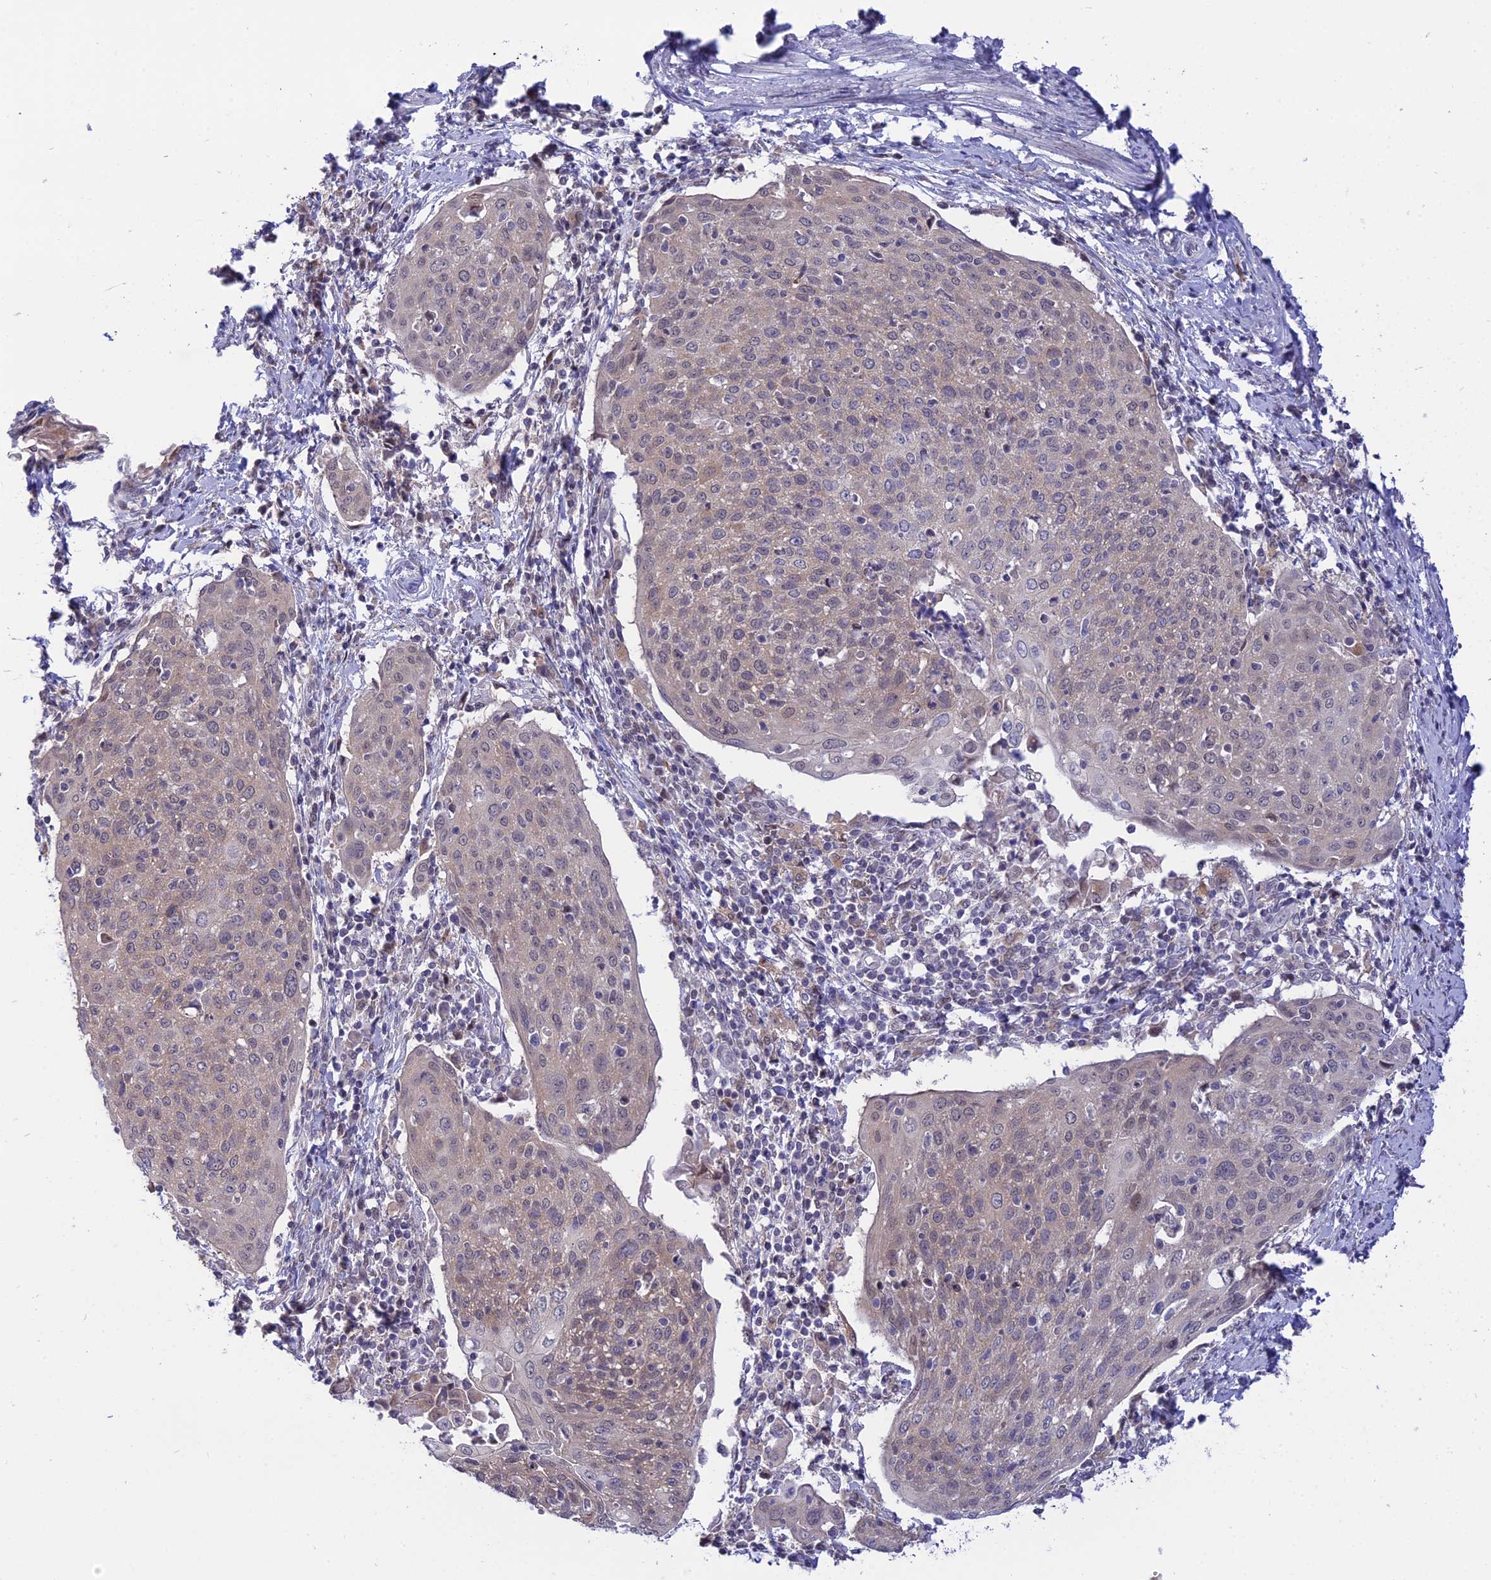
{"staining": {"intensity": "weak", "quantity": "<25%", "location": "cytoplasmic/membranous"}, "tissue": "cervical cancer", "cell_type": "Tumor cells", "image_type": "cancer", "snomed": [{"axis": "morphology", "description": "Squamous cell carcinoma, NOS"}, {"axis": "topography", "description": "Cervix"}], "caption": "Immunohistochemistry histopathology image of human squamous cell carcinoma (cervical) stained for a protein (brown), which displays no positivity in tumor cells.", "gene": "KCTD14", "patient": {"sex": "female", "age": 67}}